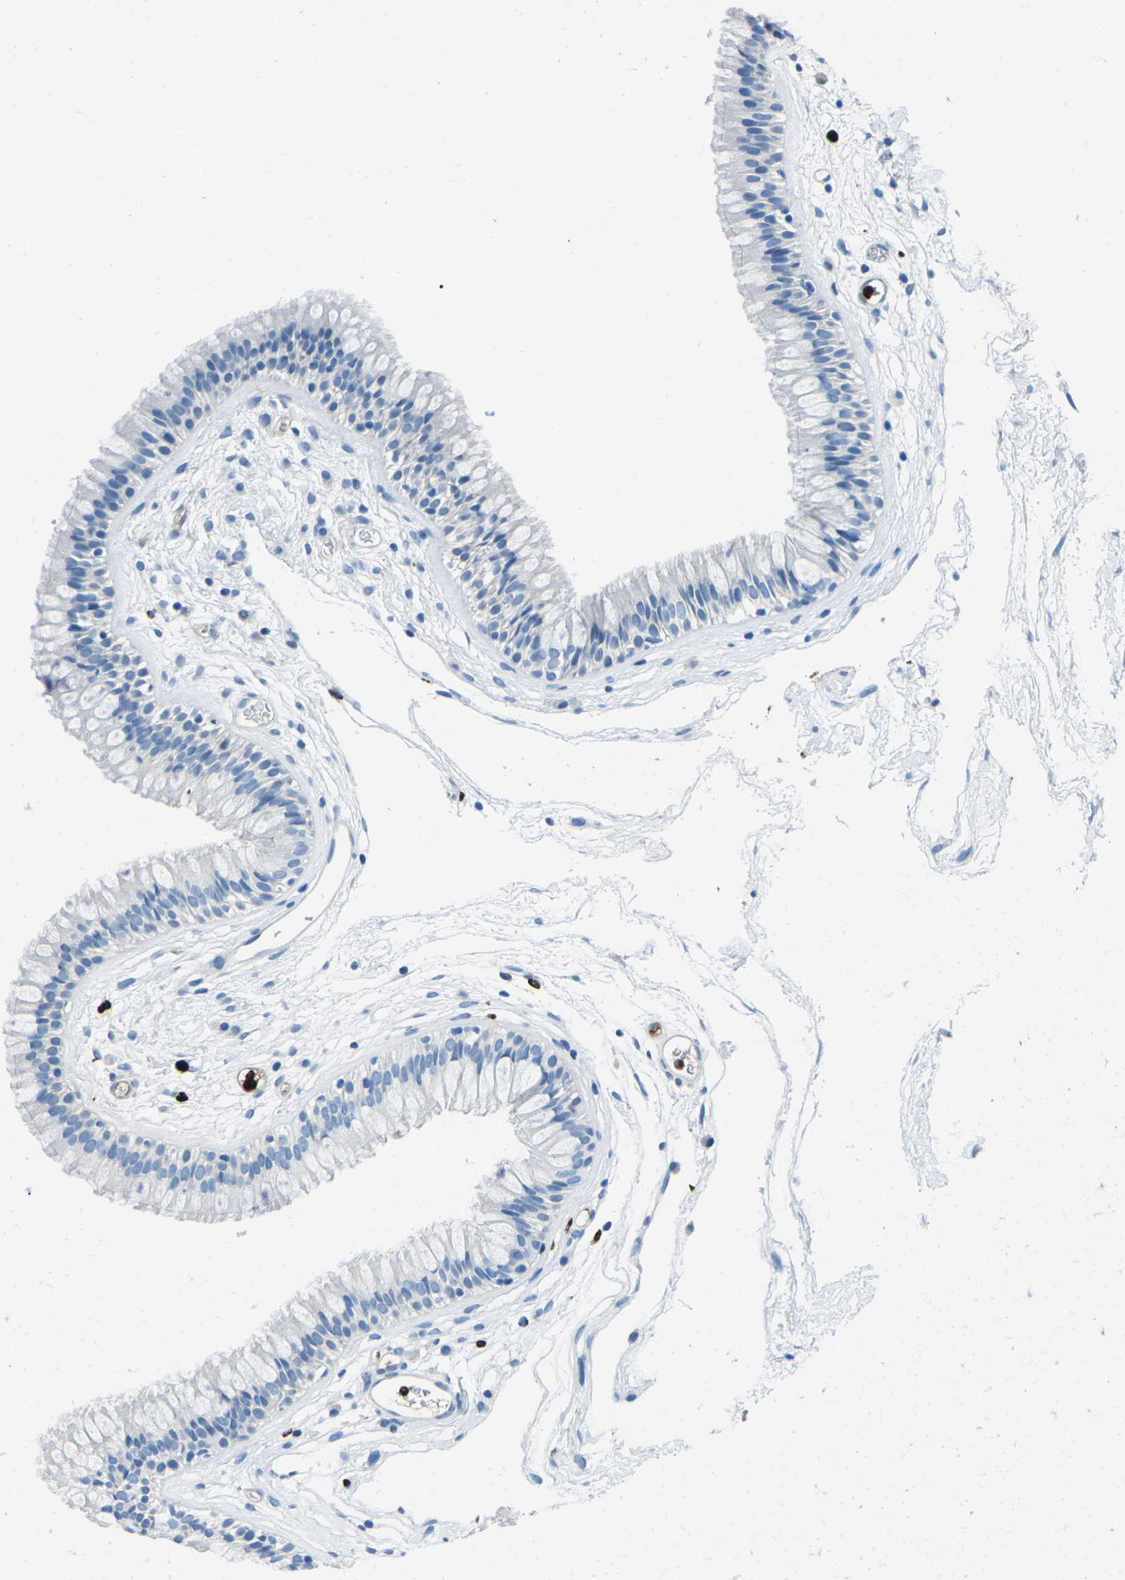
{"staining": {"intensity": "negative", "quantity": "none", "location": "none"}, "tissue": "nasopharynx", "cell_type": "Respiratory epithelial cells", "image_type": "normal", "snomed": [{"axis": "morphology", "description": "Normal tissue, NOS"}, {"axis": "morphology", "description": "Inflammation, NOS"}, {"axis": "topography", "description": "Nasopharynx"}], "caption": "Respiratory epithelial cells show no significant positivity in benign nasopharynx. (Immunohistochemistry (ihc), brightfield microscopy, high magnification).", "gene": "FCN1", "patient": {"sex": "male", "age": 48}}